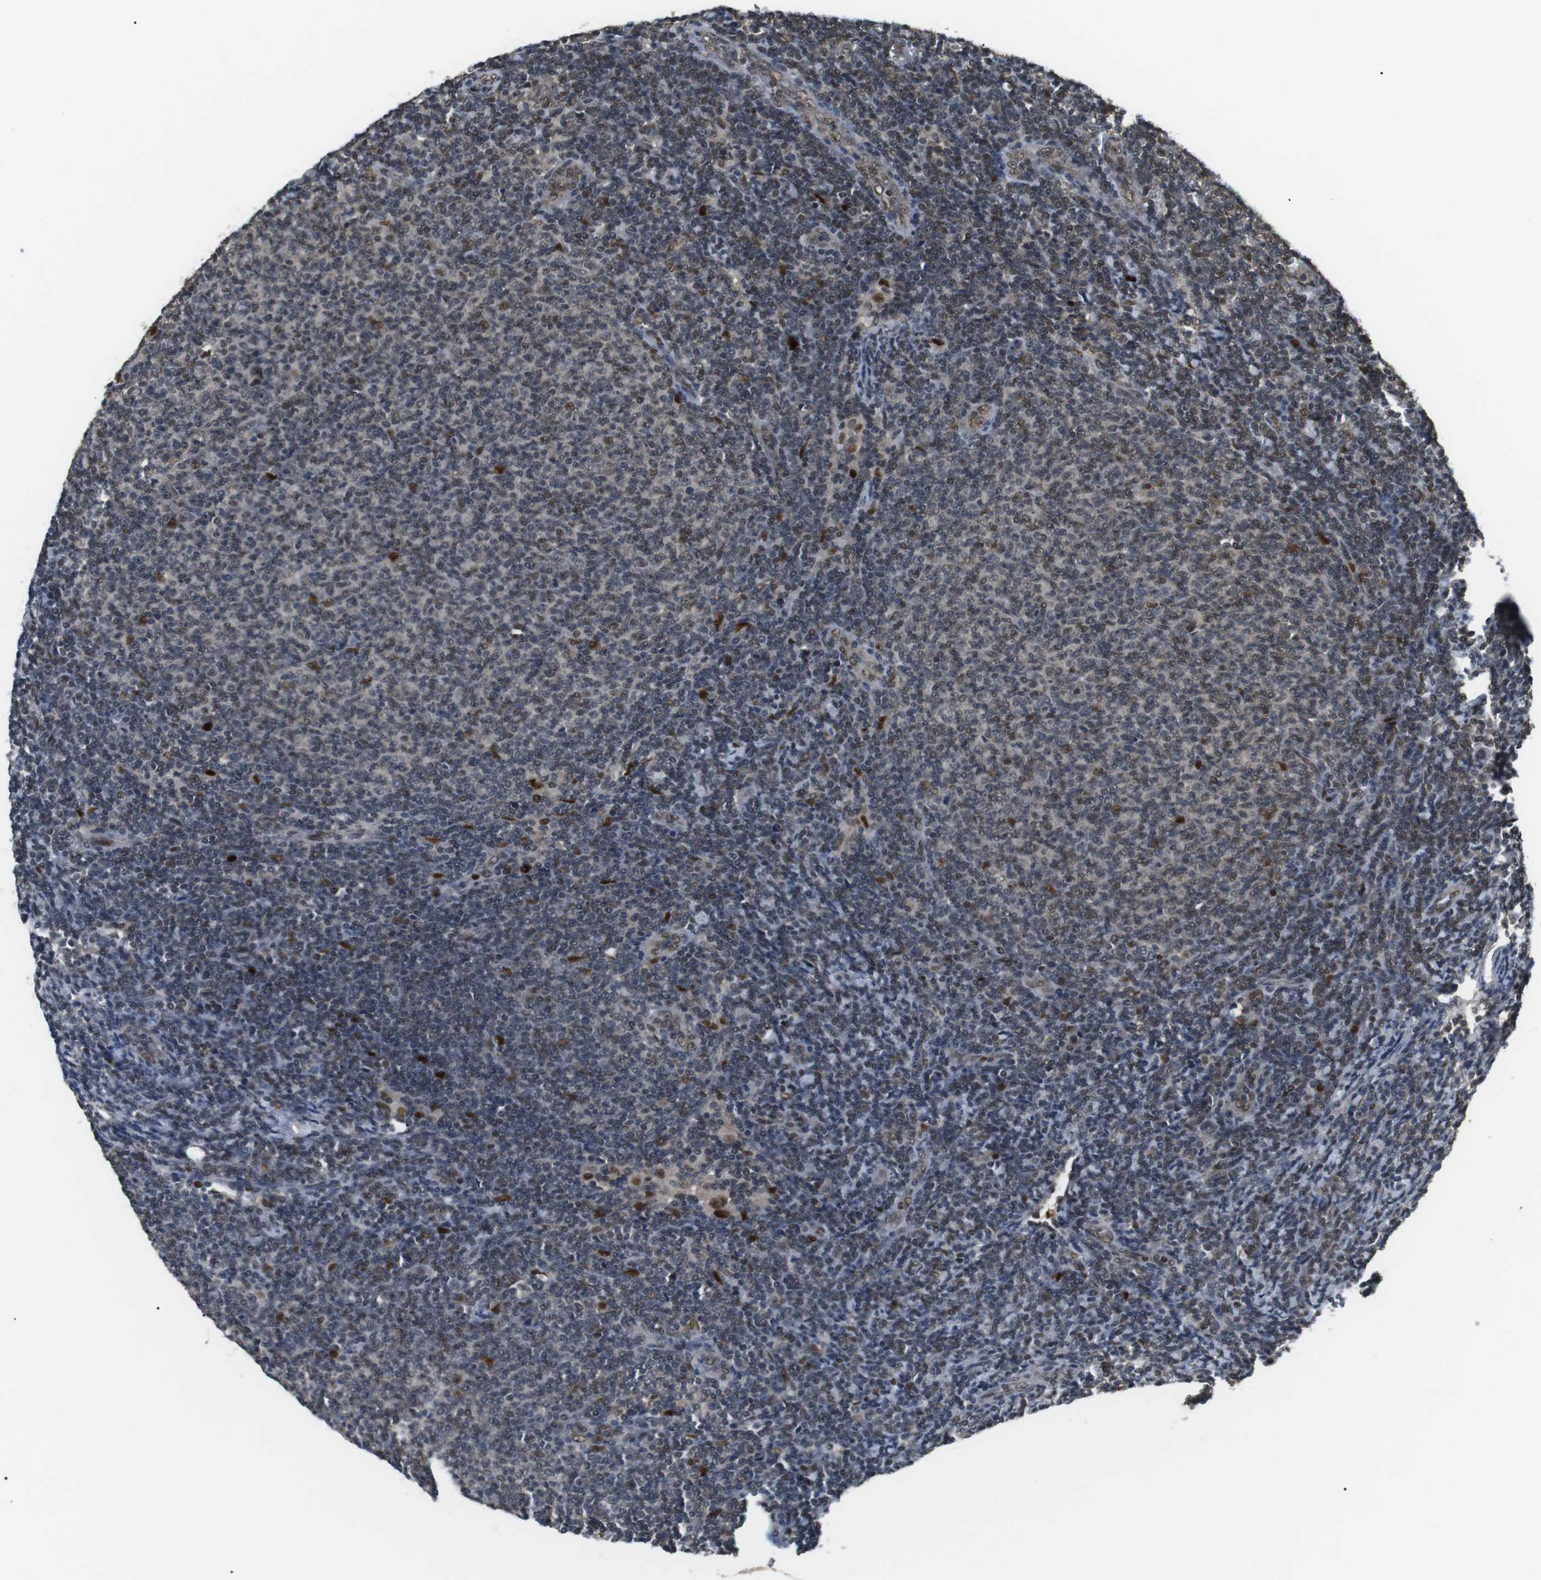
{"staining": {"intensity": "weak", "quantity": "25%-75%", "location": "nuclear"}, "tissue": "lymphoma", "cell_type": "Tumor cells", "image_type": "cancer", "snomed": [{"axis": "morphology", "description": "Malignant lymphoma, non-Hodgkin's type, Low grade"}, {"axis": "topography", "description": "Lymph node"}], "caption": "High-magnification brightfield microscopy of malignant lymphoma, non-Hodgkin's type (low-grade) stained with DAB (3,3'-diaminobenzidine) (brown) and counterstained with hematoxylin (blue). tumor cells exhibit weak nuclear staining is appreciated in approximately25%-75% of cells.", "gene": "ORAI3", "patient": {"sex": "male", "age": 66}}